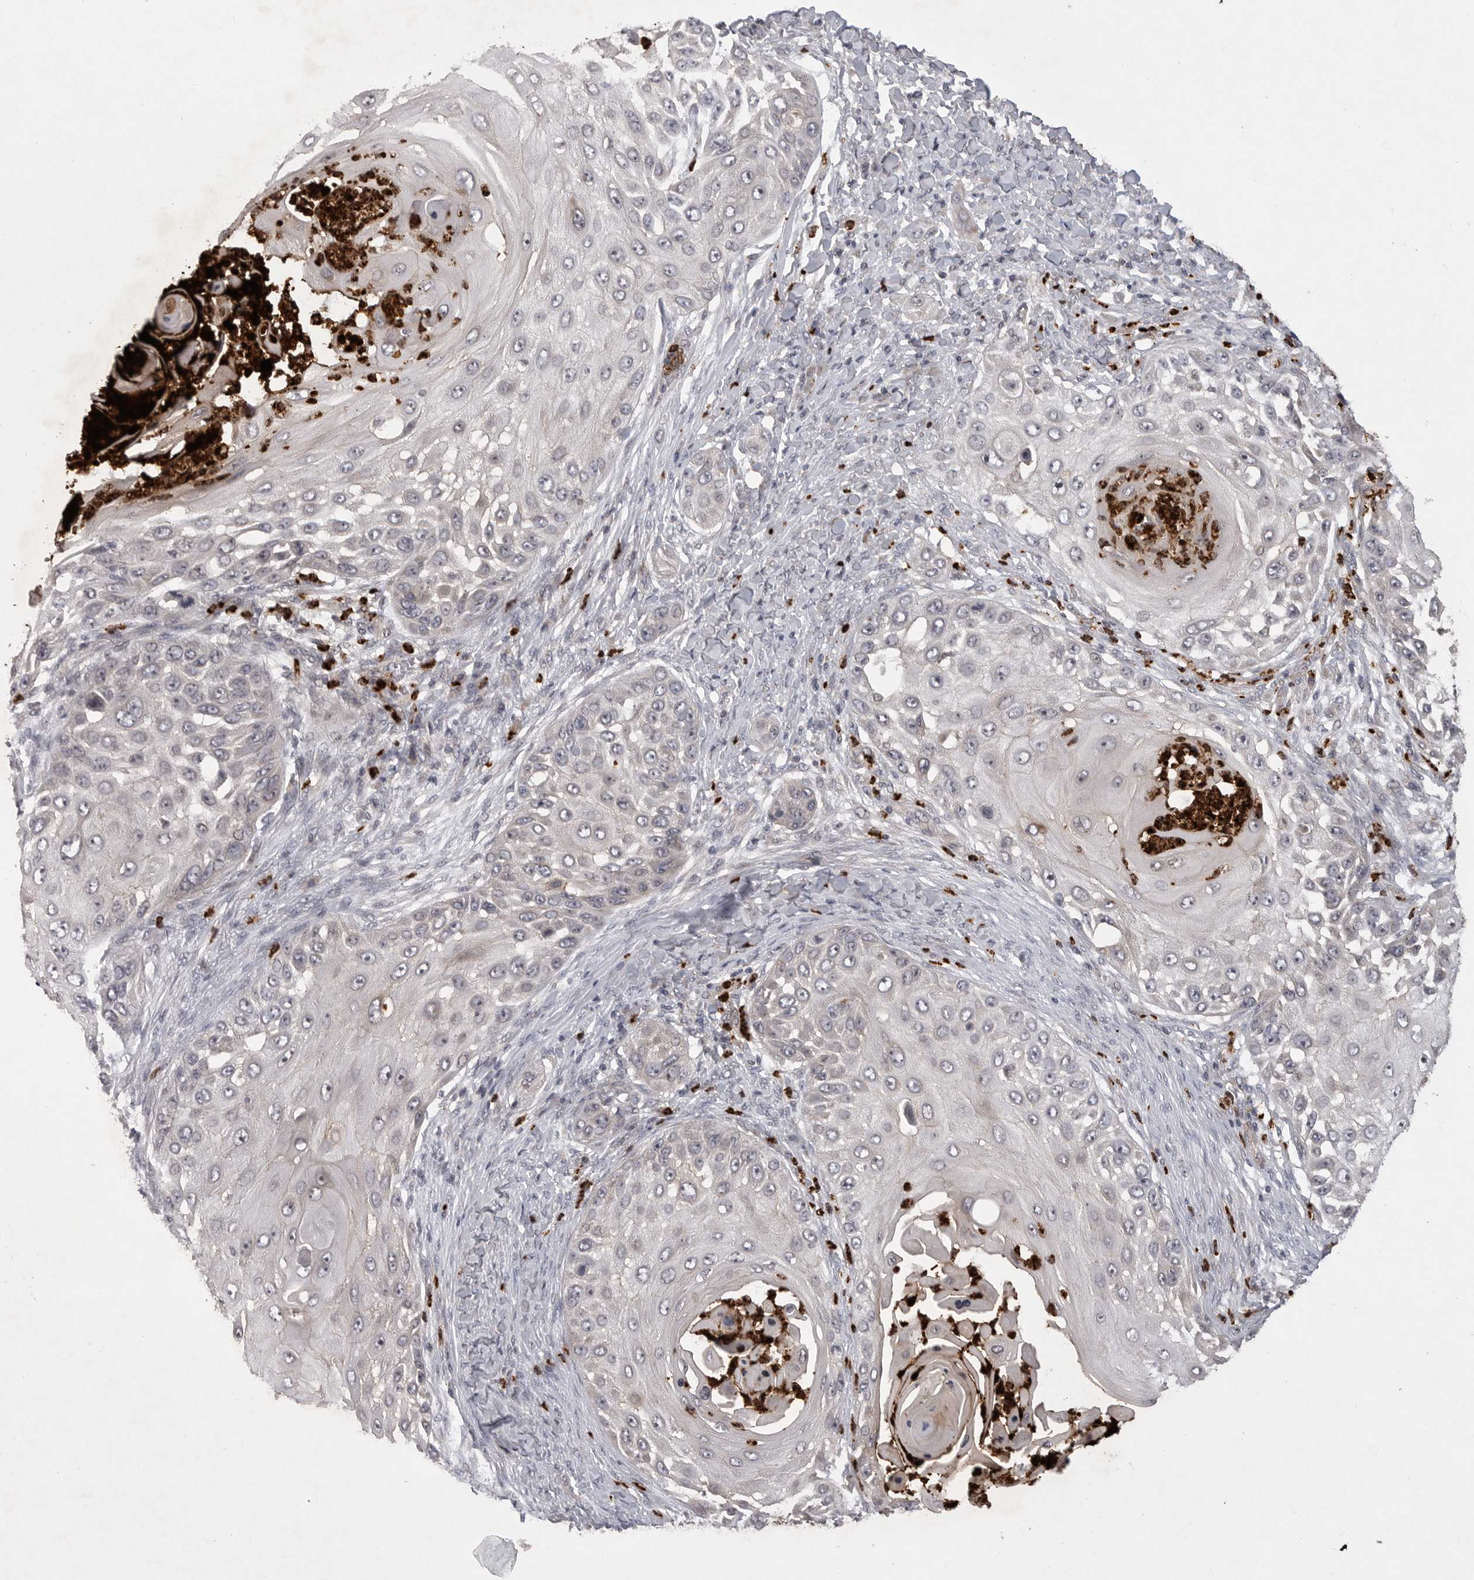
{"staining": {"intensity": "negative", "quantity": "none", "location": "none"}, "tissue": "skin cancer", "cell_type": "Tumor cells", "image_type": "cancer", "snomed": [{"axis": "morphology", "description": "Squamous cell carcinoma, NOS"}, {"axis": "topography", "description": "Skin"}], "caption": "This is a histopathology image of immunohistochemistry staining of skin cancer (squamous cell carcinoma), which shows no staining in tumor cells.", "gene": "UBE3D", "patient": {"sex": "female", "age": 44}}